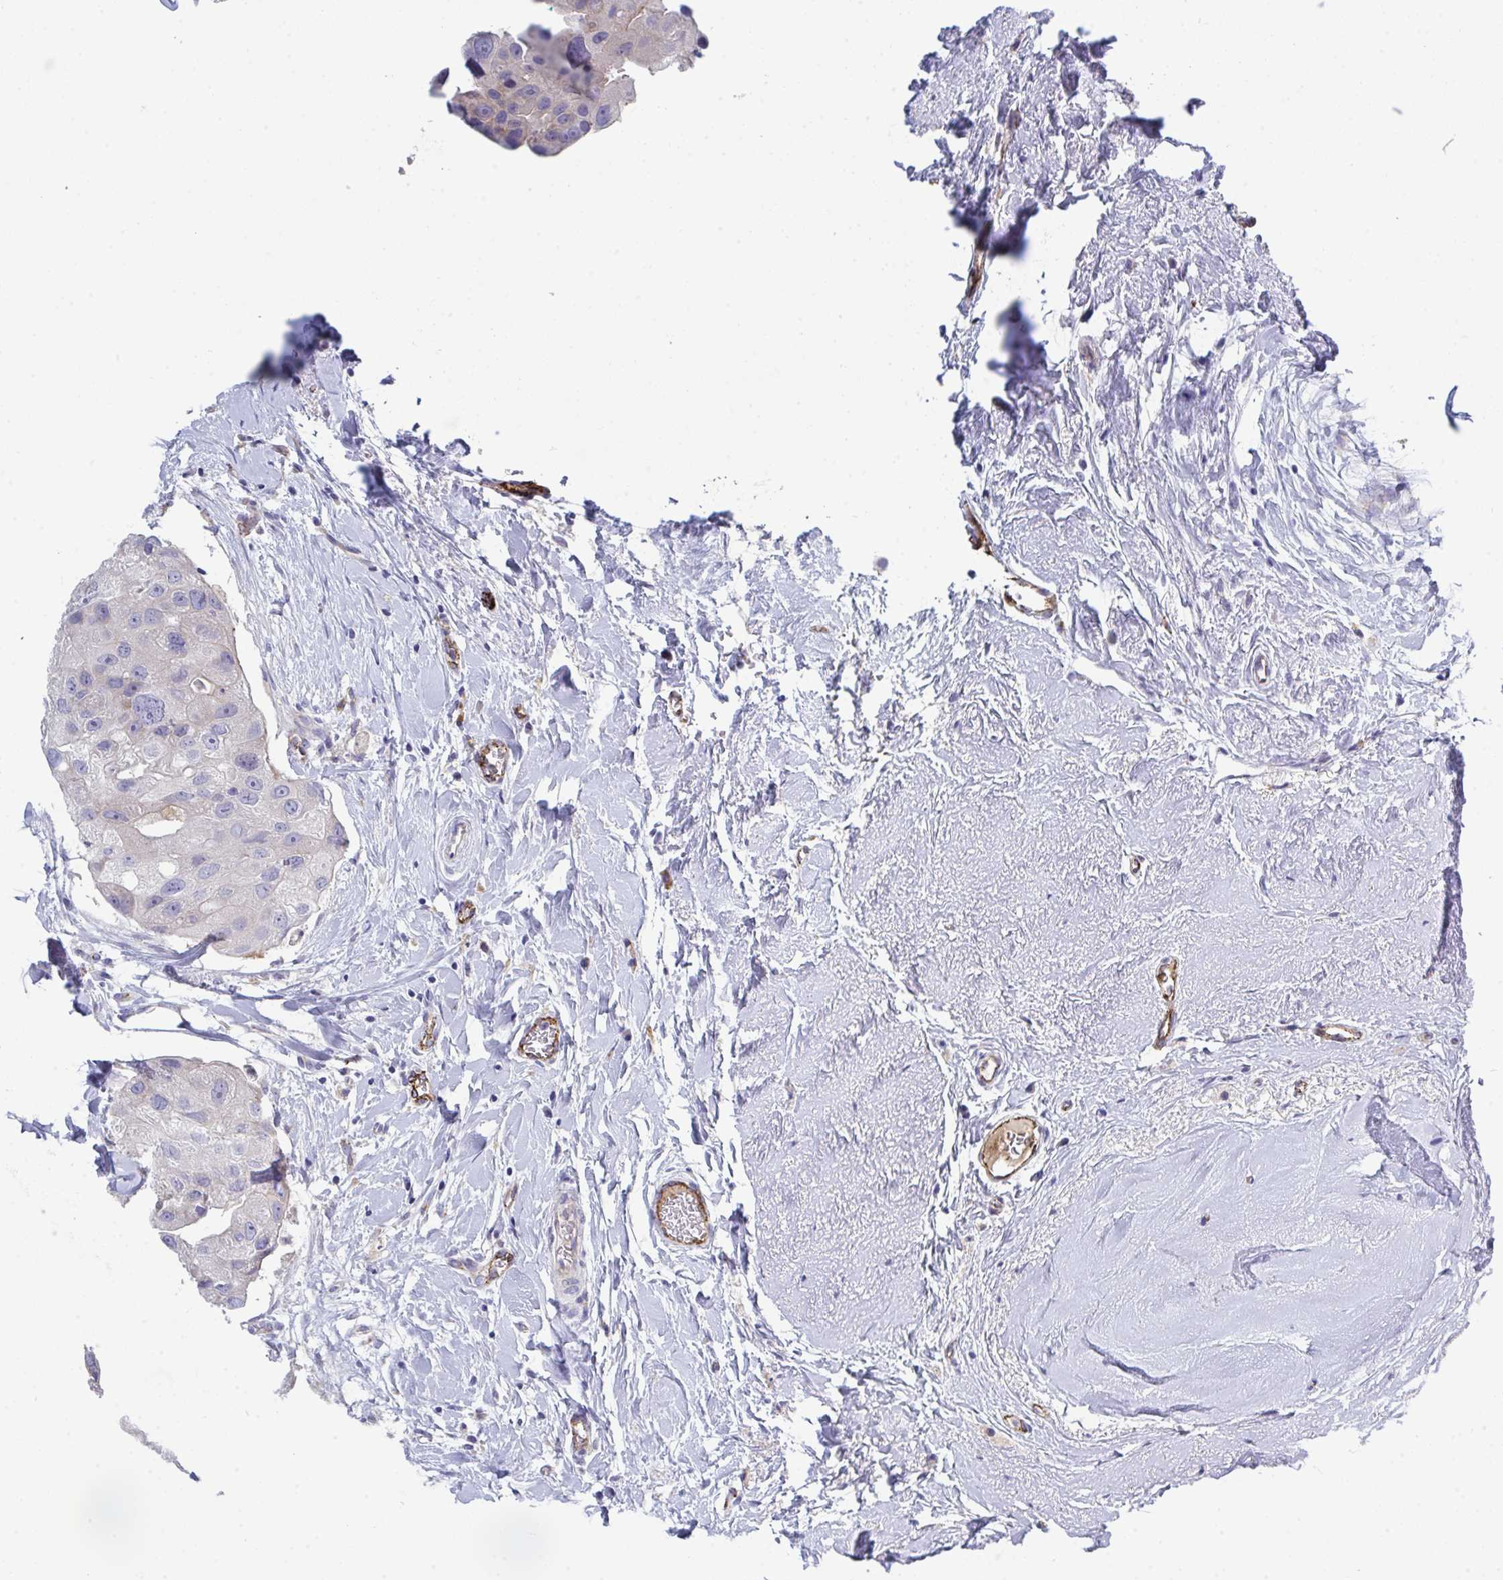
{"staining": {"intensity": "negative", "quantity": "none", "location": "none"}, "tissue": "breast cancer", "cell_type": "Tumor cells", "image_type": "cancer", "snomed": [{"axis": "morphology", "description": "Duct carcinoma"}, {"axis": "topography", "description": "Breast"}], "caption": "This is a micrograph of IHC staining of breast cancer, which shows no positivity in tumor cells.", "gene": "TOR1AIP2", "patient": {"sex": "female", "age": 43}}